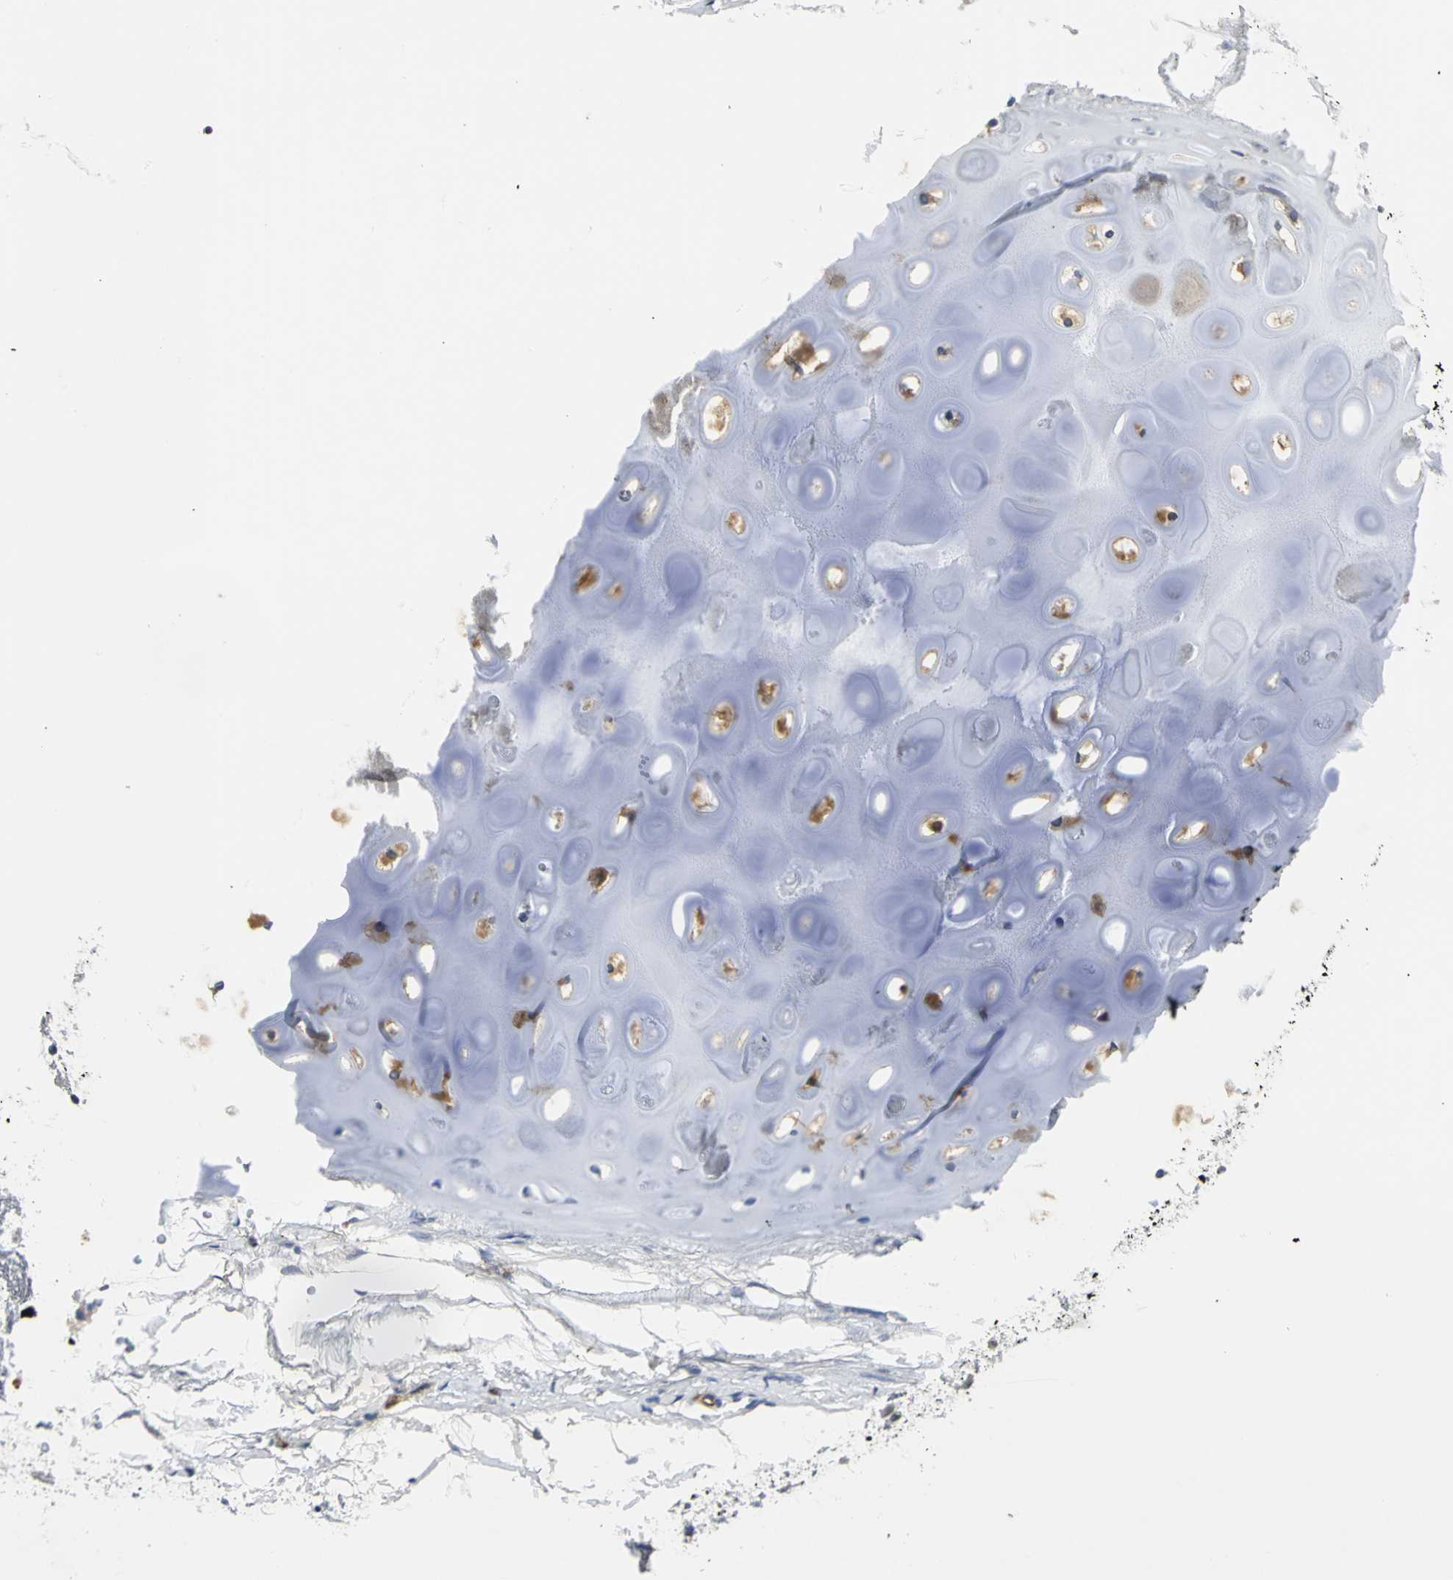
{"staining": {"intensity": "moderate", "quantity": "25%-75%", "location": "cytoplasmic/membranous"}, "tissue": "adipose tissue", "cell_type": "Adipocytes", "image_type": "normal", "snomed": [{"axis": "morphology", "description": "Normal tissue, NOS"}, {"axis": "topography", "description": "Cartilage tissue"}, {"axis": "topography", "description": "Bronchus"}], "caption": "This photomicrograph exhibits immunohistochemistry (IHC) staining of benign adipose tissue, with medium moderate cytoplasmic/membranous positivity in approximately 25%-75% of adipocytes.", "gene": "CHRNB1", "patient": {"sex": "female", "age": 73}}